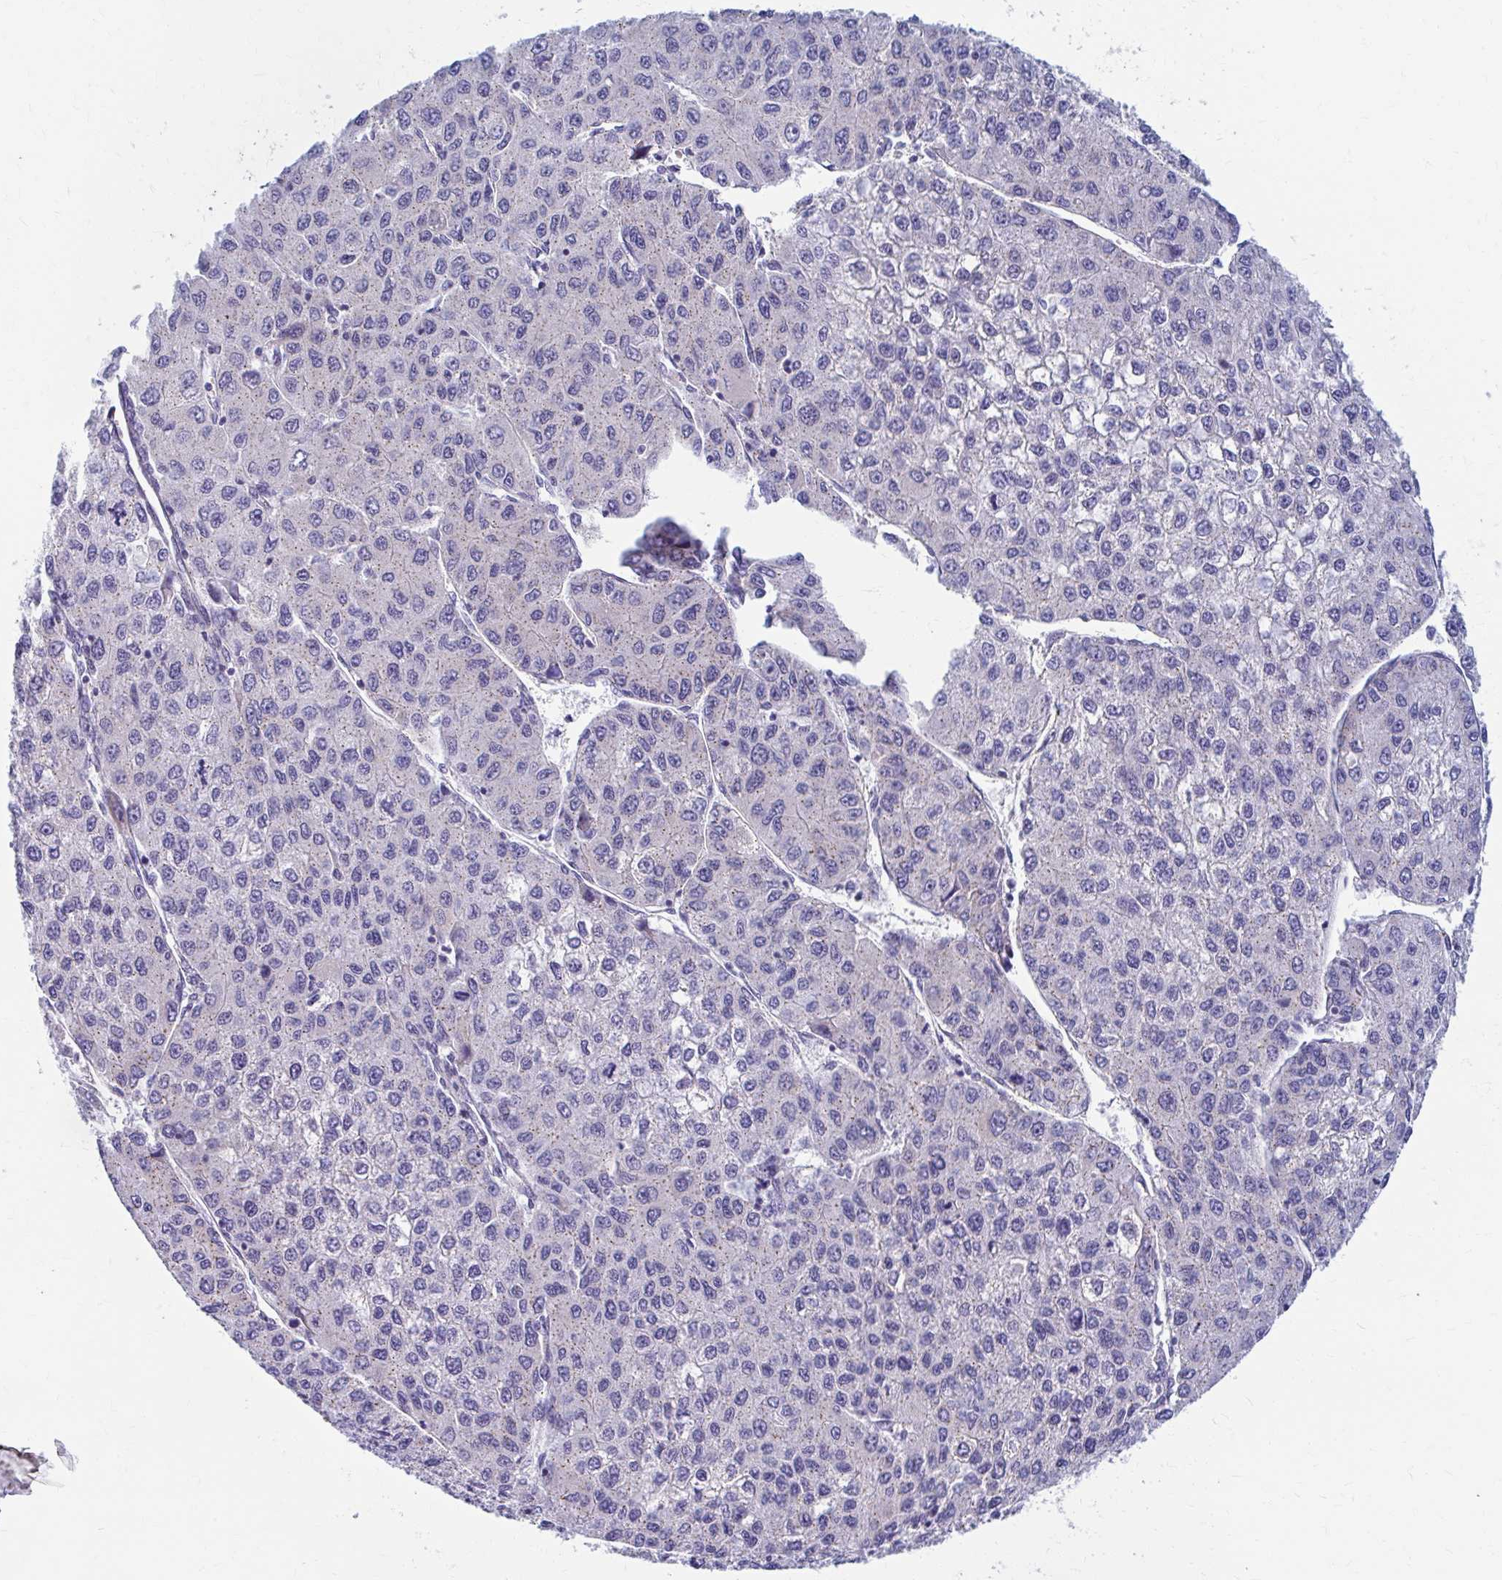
{"staining": {"intensity": "weak", "quantity": "25%-75%", "location": "cytoplasmic/membranous"}, "tissue": "liver cancer", "cell_type": "Tumor cells", "image_type": "cancer", "snomed": [{"axis": "morphology", "description": "Carcinoma, Hepatocellular, NOS"}, {"axis": "topography", "description": "Liver"}], "caption": "Brown immunohistochemical staining in liver hepatocellular carcinoma demonstrates weak cytoplasmic/membranous positivity in approximately 25%-75% of tumor cells. Immunohistochemistry stains the protein of interest in brown and the nuclei are stained blue.", "gene": "RADIL", "patient": {"sex": "female", "age": 66}}